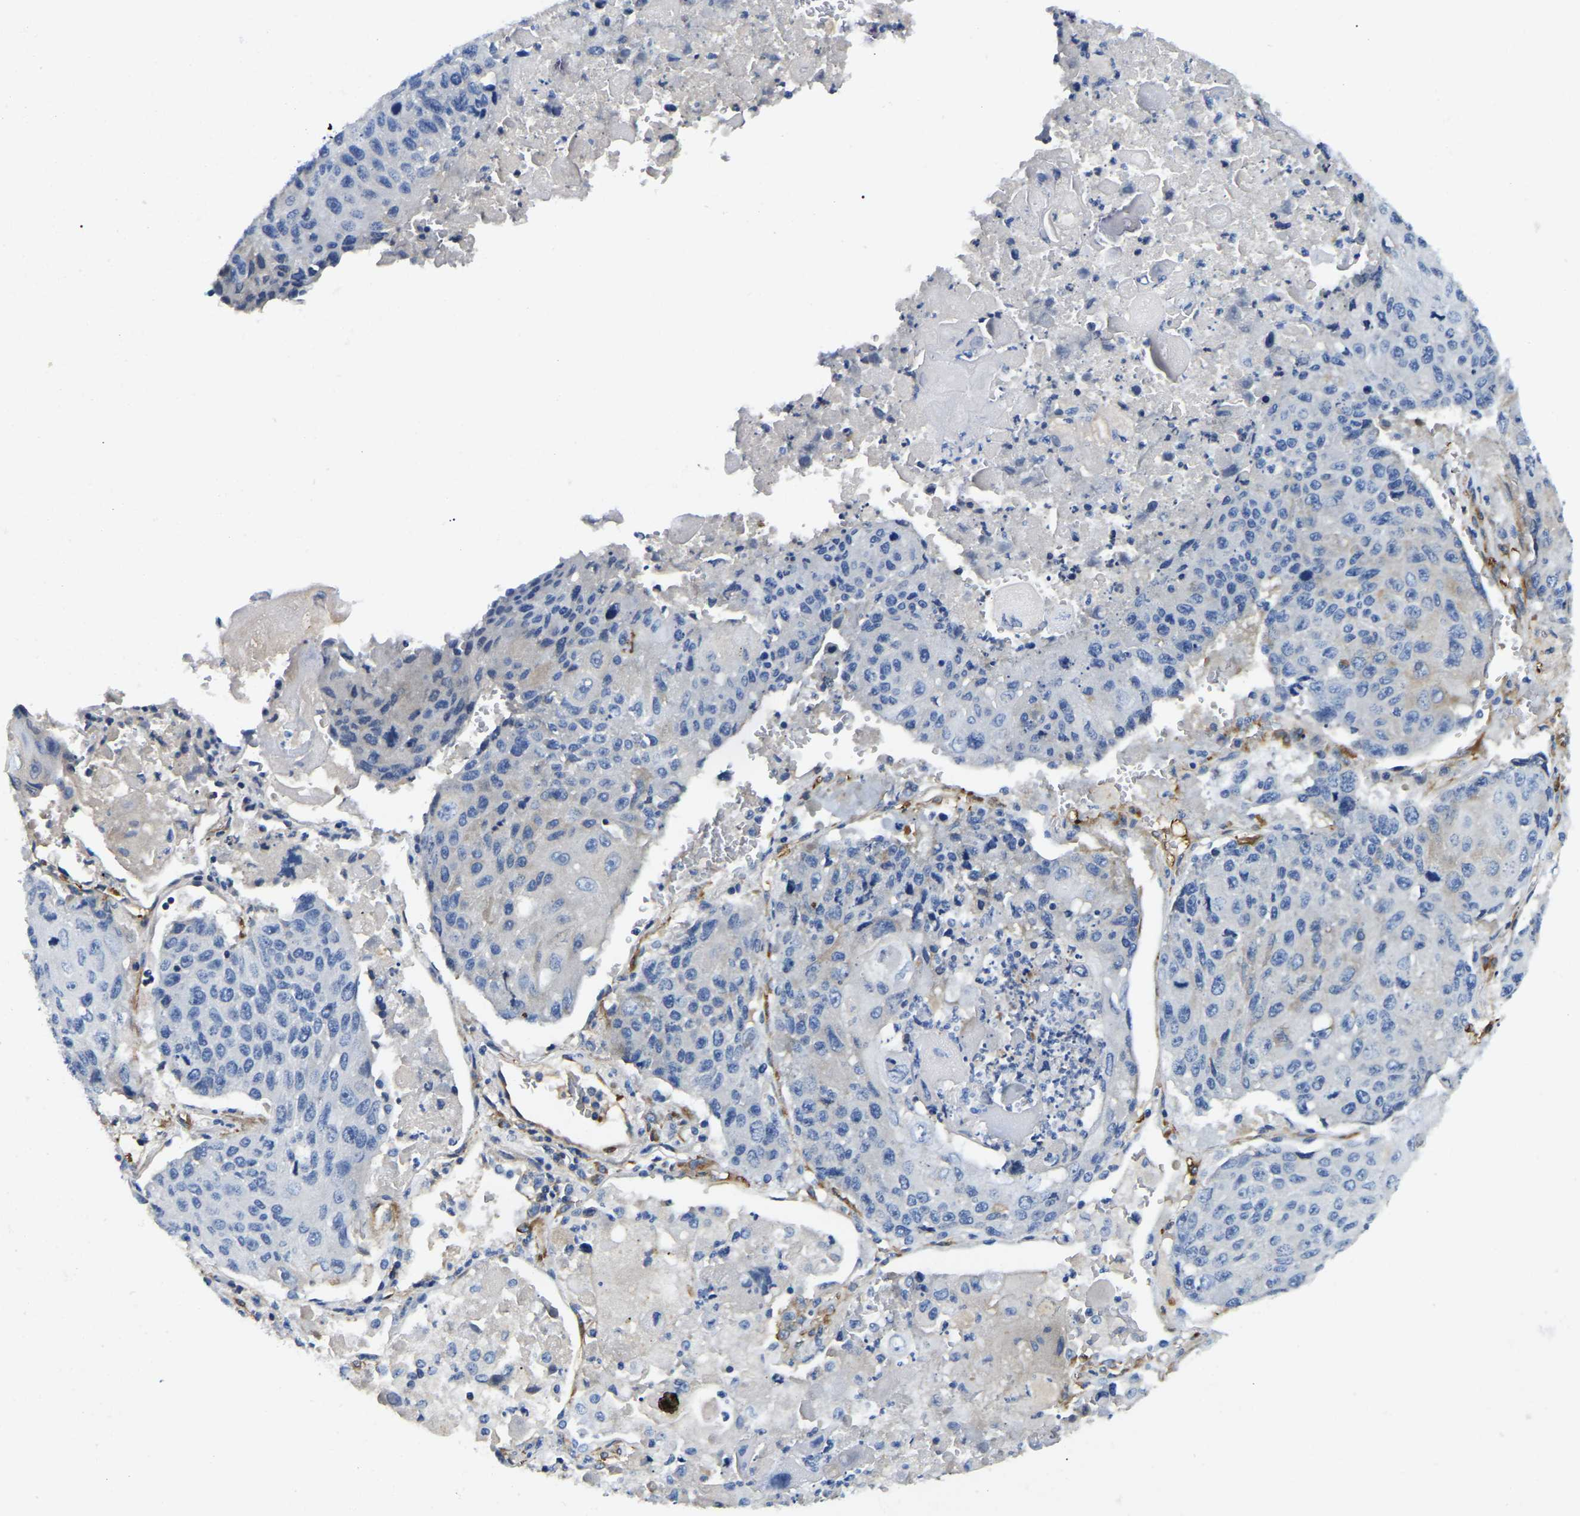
{"staining": {"intensity": "moderate", "quantity": "<25%", "location": "cytoplasmic/membranous"}, "tissue": "lung cancer", "cell_type": "Tumor cells", "image_type": "cancer", "snomed": [{"axis": "morphology", "description": "Squamous cell carcinoma, NOS"}, {"axis": "topography", "description": "Lung"}], "caption": "Moderate cytoplasmic/membranous protein staining is seen in about <25% of tumor cells in lung cancer.", "gene": "DUSP8", "patient": {"sex": "male", "age": 61}}